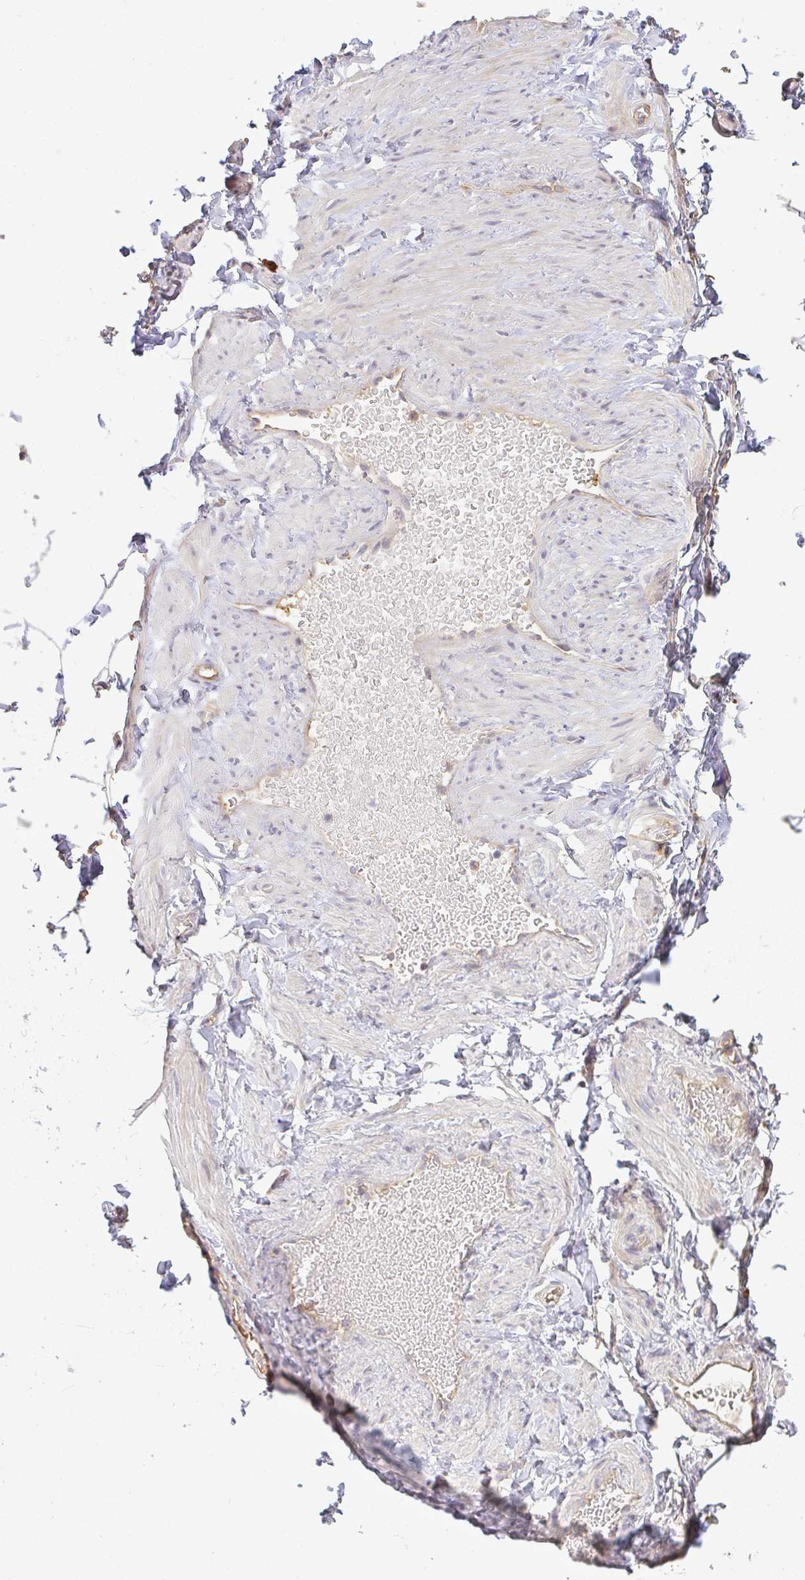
{"staining": {"intensity": "negative", "quantity": "none", "location": "none"}, "tissue": "adipose tissue", "cell_type": "Adipocytes", "image_type": "normal", "snomed": [{"axis": "morphology", "description": "Normal tissue, NOS"}, {"axis": "topography", "description": "Soft tissue"}, {"axis": "topography", "description": "Adipose tissue"}, {"axis": "topography", "description": "Vascular tissue"}, {"axis": "topography", "description": "Peripheral nerve tissue"}], "caption": "Immunohistochemical staining of normal human adipose tissue displays no significant expression in adipocytes. Brightfield microscopy of IHC stained with DAB (3,3'-diaminobenzidine) (brown) and hematoxylin (blue), captured at high magnification.", "gene": "FAM153A", "patient": {"sex": "male", "age": 29}}